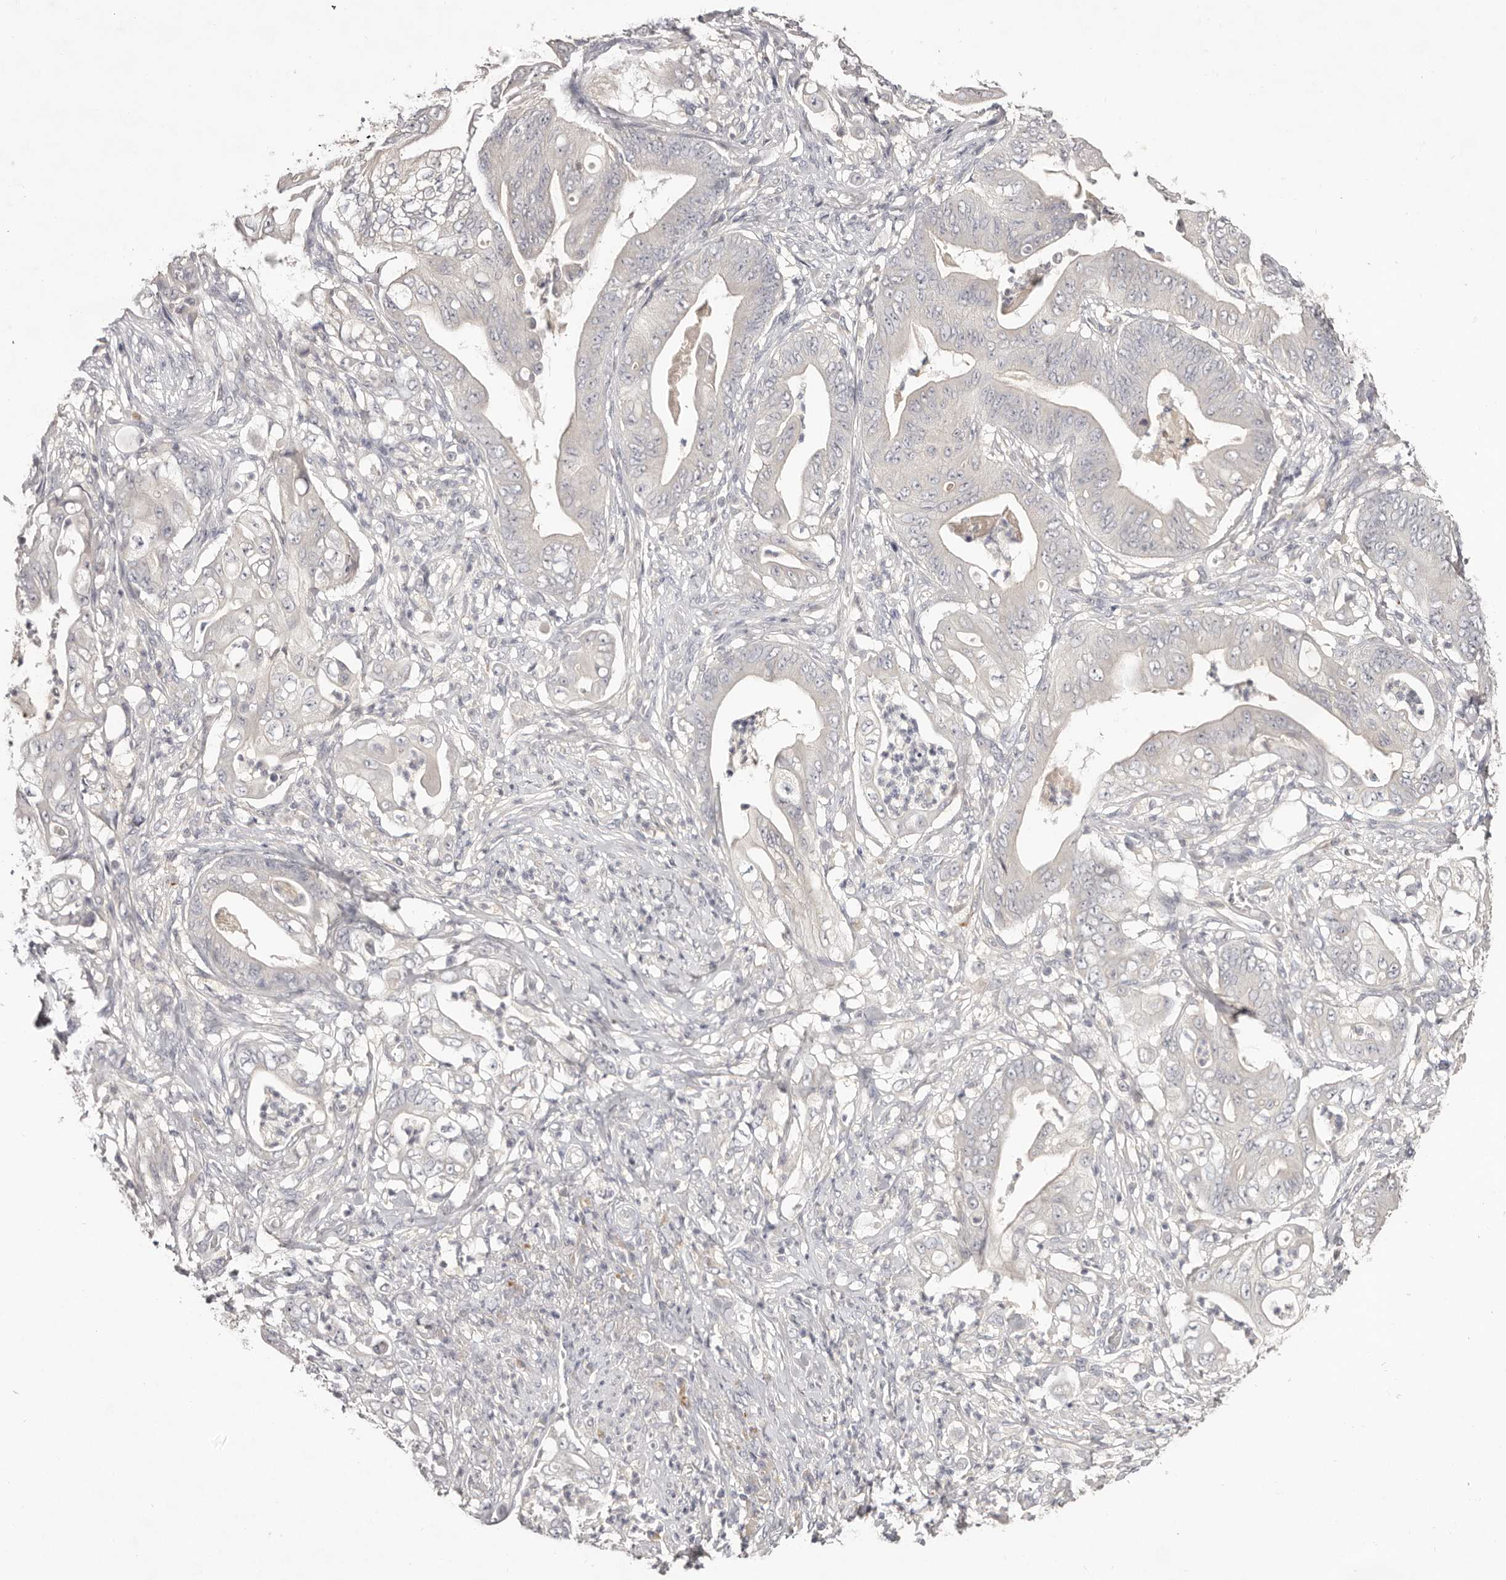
{"staining": {"intensity": "negative", "quantity": "none", "location": "none"}, "tissue": "stomach cancer", "cell_type": "Tumor cells", "image_type": "cancer", "snomed": [{"axis": "morphology", "description": "Adenocarcinoma, NOS"}, {"axis": "topography", "description": "Stomach"}], "caption": "Immunohistochemical staining of human stomach adenocarcinoma demonstrates no significant positivity in tumor cells.", "gene": "SCUBE2", "patient": {"sex": "female", "age": 73}}